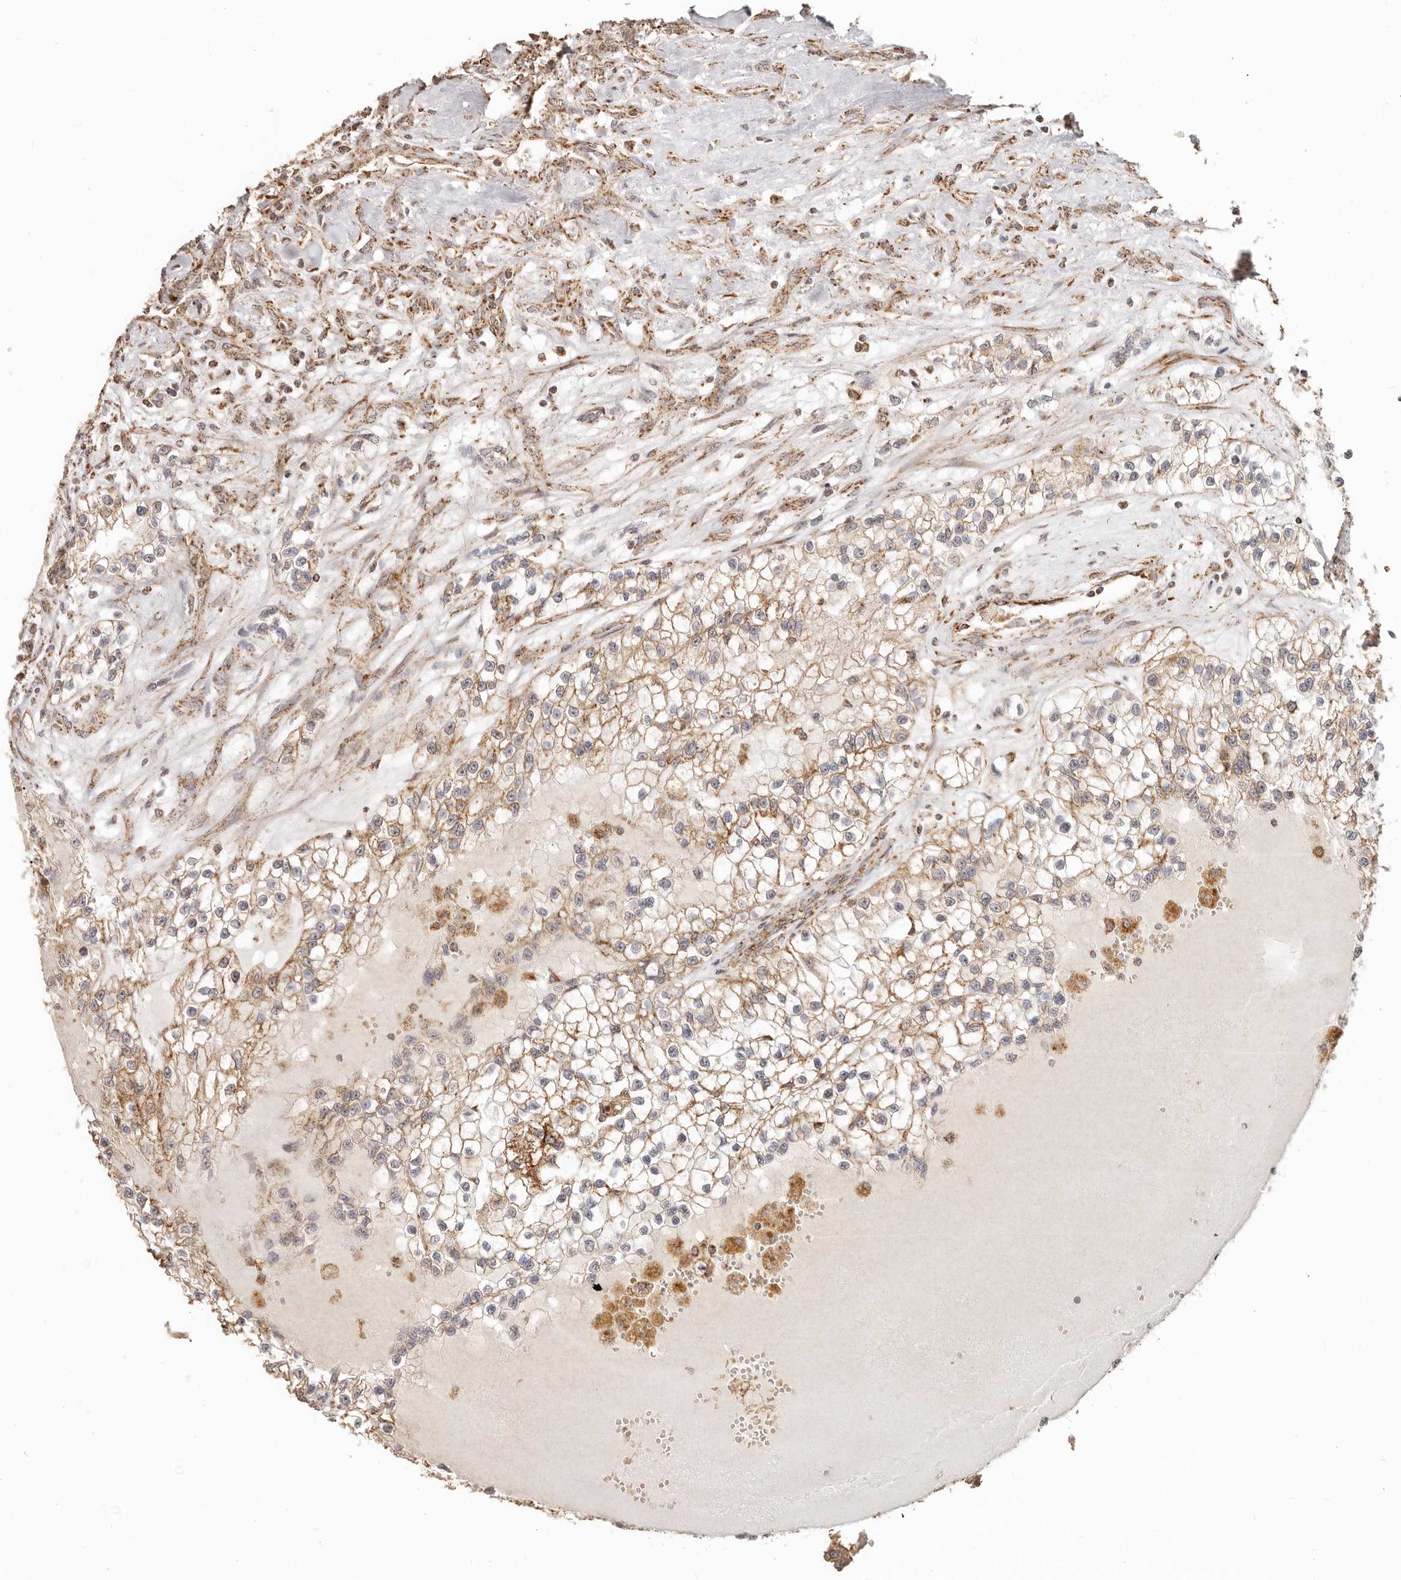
{"staining": {"intensity": "moderate", "quantity": ">75%", "location": "cytoplasmic/membranous"}, "tissue": "renal cancer", "cell_type": "Tumor cells", "image_type": "cancer", "snomed": [{"axis": "morphology", "description": "Adenocarcinoma, NOS"}, {"axis": "topography", "description": "Kidney"}], "caption": "An image of human adenocarcinoma (renal) stained for a protein shows moderate cytoplasmic/membranous brown staining in tumor cells.", "gene": "NDUFB11", "patient": {"sex": "female", "age": 57}}